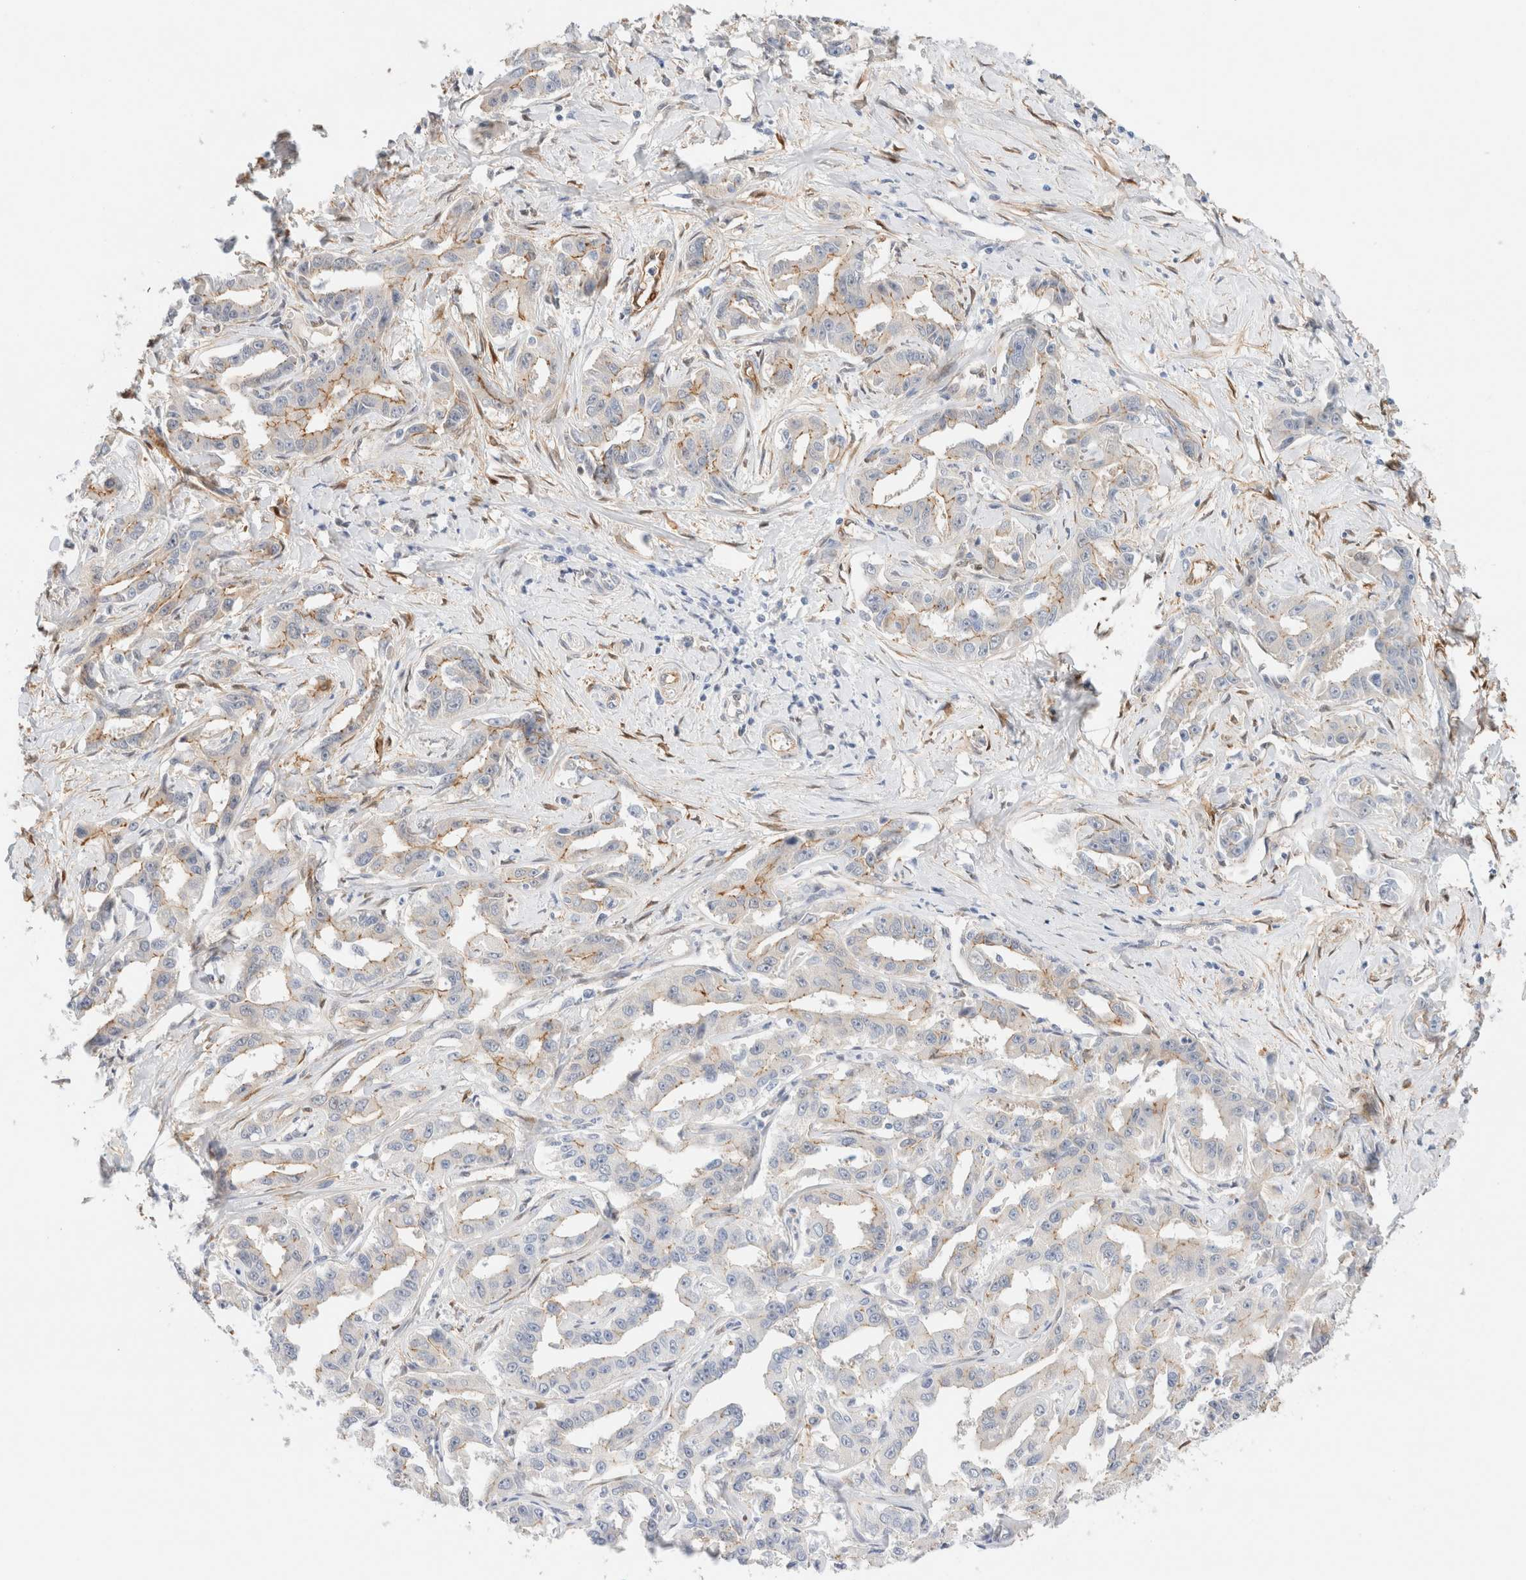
{"staining": {"intensity": "weak", "quantity": "25%-75%", "location": "cytoplasmic/membranous"}, "tissue": "liver cancer", "cell_type": "Tumor cells", "image_type": "cancer", "snomed": [{"axis": "morphology", "description": "Cholangiocarcinoma"}, {"axis": "topography", "description": "Liver"}], "caption": "Immunohistochemical staining of human liver cancer (cholangiocarcinoma) reveals low levels of weak cytoplasmic/membranous staining in approximately 25%-75% of tumor cells. (Brightfield microscopy of DAB IHC at high magnification).", "gene": "LMCD1", "patient": {"sex": "male", "age": 59}}